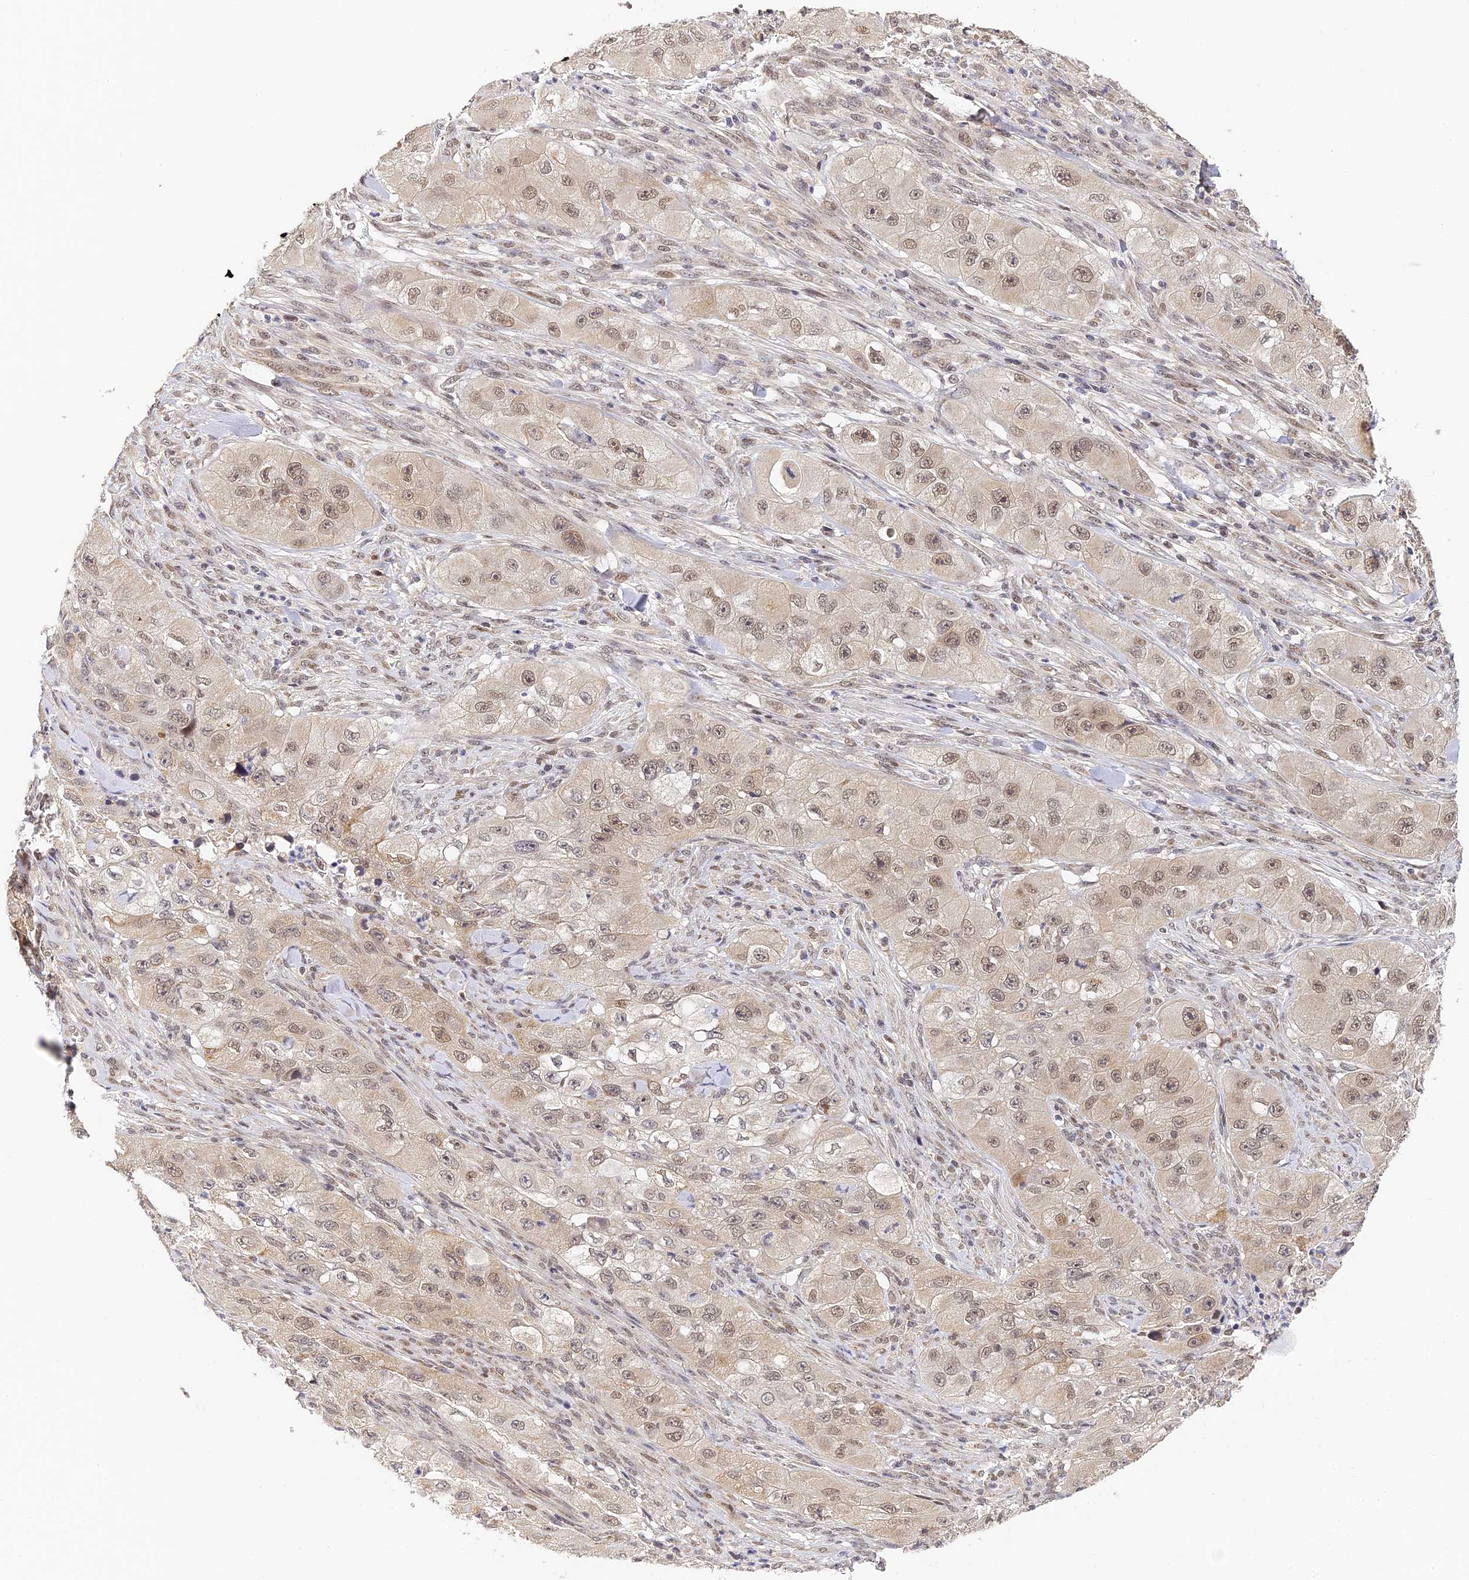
{"staining": {"intensity": "weak", "quantity": ">75%", "location": "cytoplasmic/membranous,nuclear"}, "tissue": "skin cancer", "cell_type": "Tumor cells", "image_type": "cancer", "snomed": [{"axis": "morphology", "description": "Squamous cell carcinoma, NOS"}, {"axis": "topography", "description": "Skin"}, {"axis": "topography", "description": "Subcutis"}], "caption": "This is an image of immunohistochemistry (IHC) staining of skin cancer, which shows weak positivity in the cytoplasmic/membranous and nuclear of tumor cells.", "gene": "DNAAF10", "patient": {"sex": "male", "age": 73}}